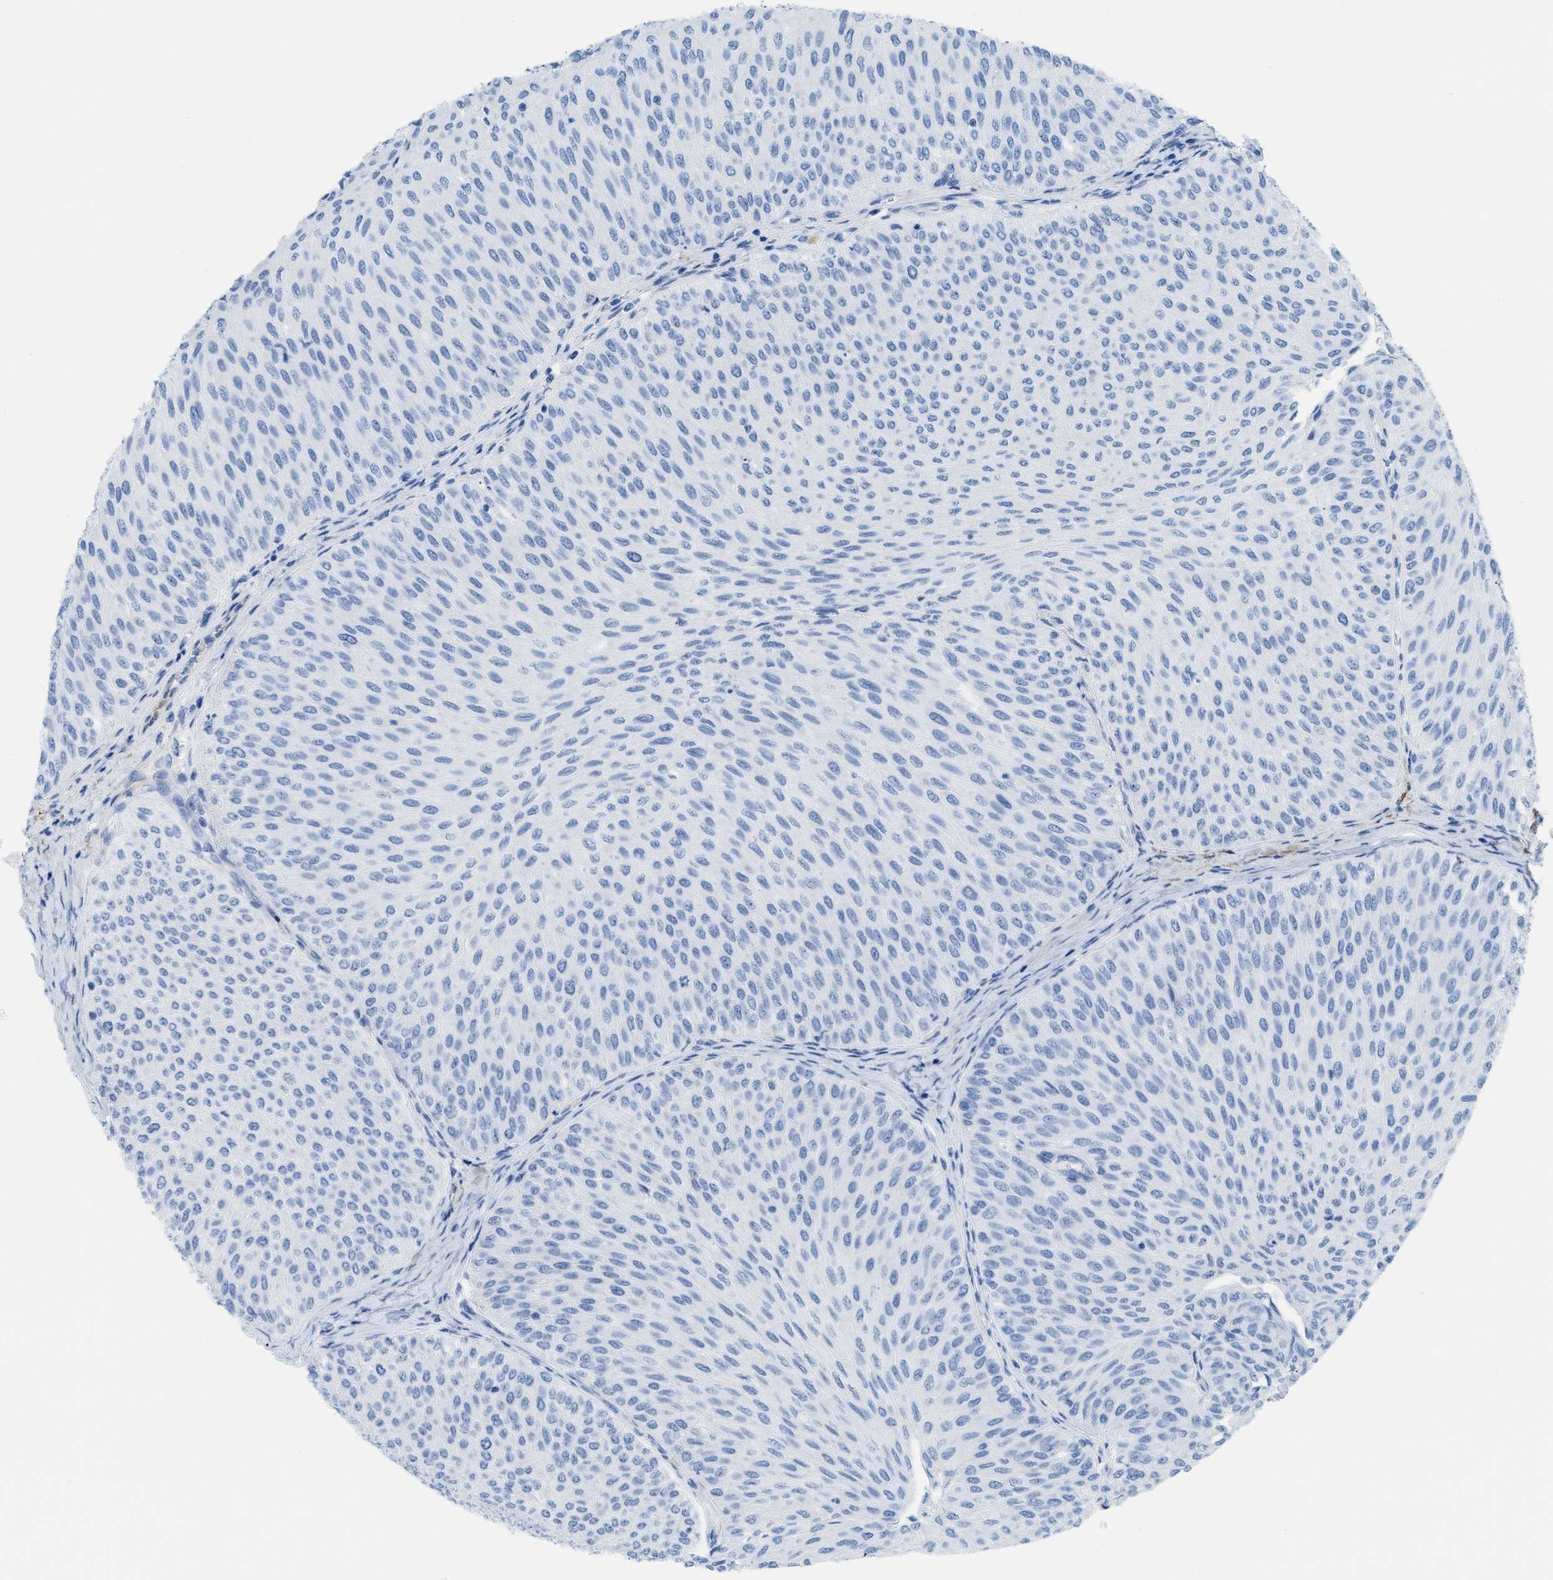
{"staining": {"intensity": "negative", "quantity": "none", "location": "none"}, "tissue": "urothelial cancer", "cell_type": "Tumor cells", "image_type": "cancer", "snomed": [{"axis": "morphology", "description": "Urothelial carcinoma, Low grade"}, {"axis": "topography", "description": "Urinary bladder"}], "caption": "Immunohistochemistry histopathology image of human urothelial cancer stained for a protein (brown), which reveals no staining in tumor cells.", "gene": "ASGR1", "patient": {"sex": "male", "age": 78}}